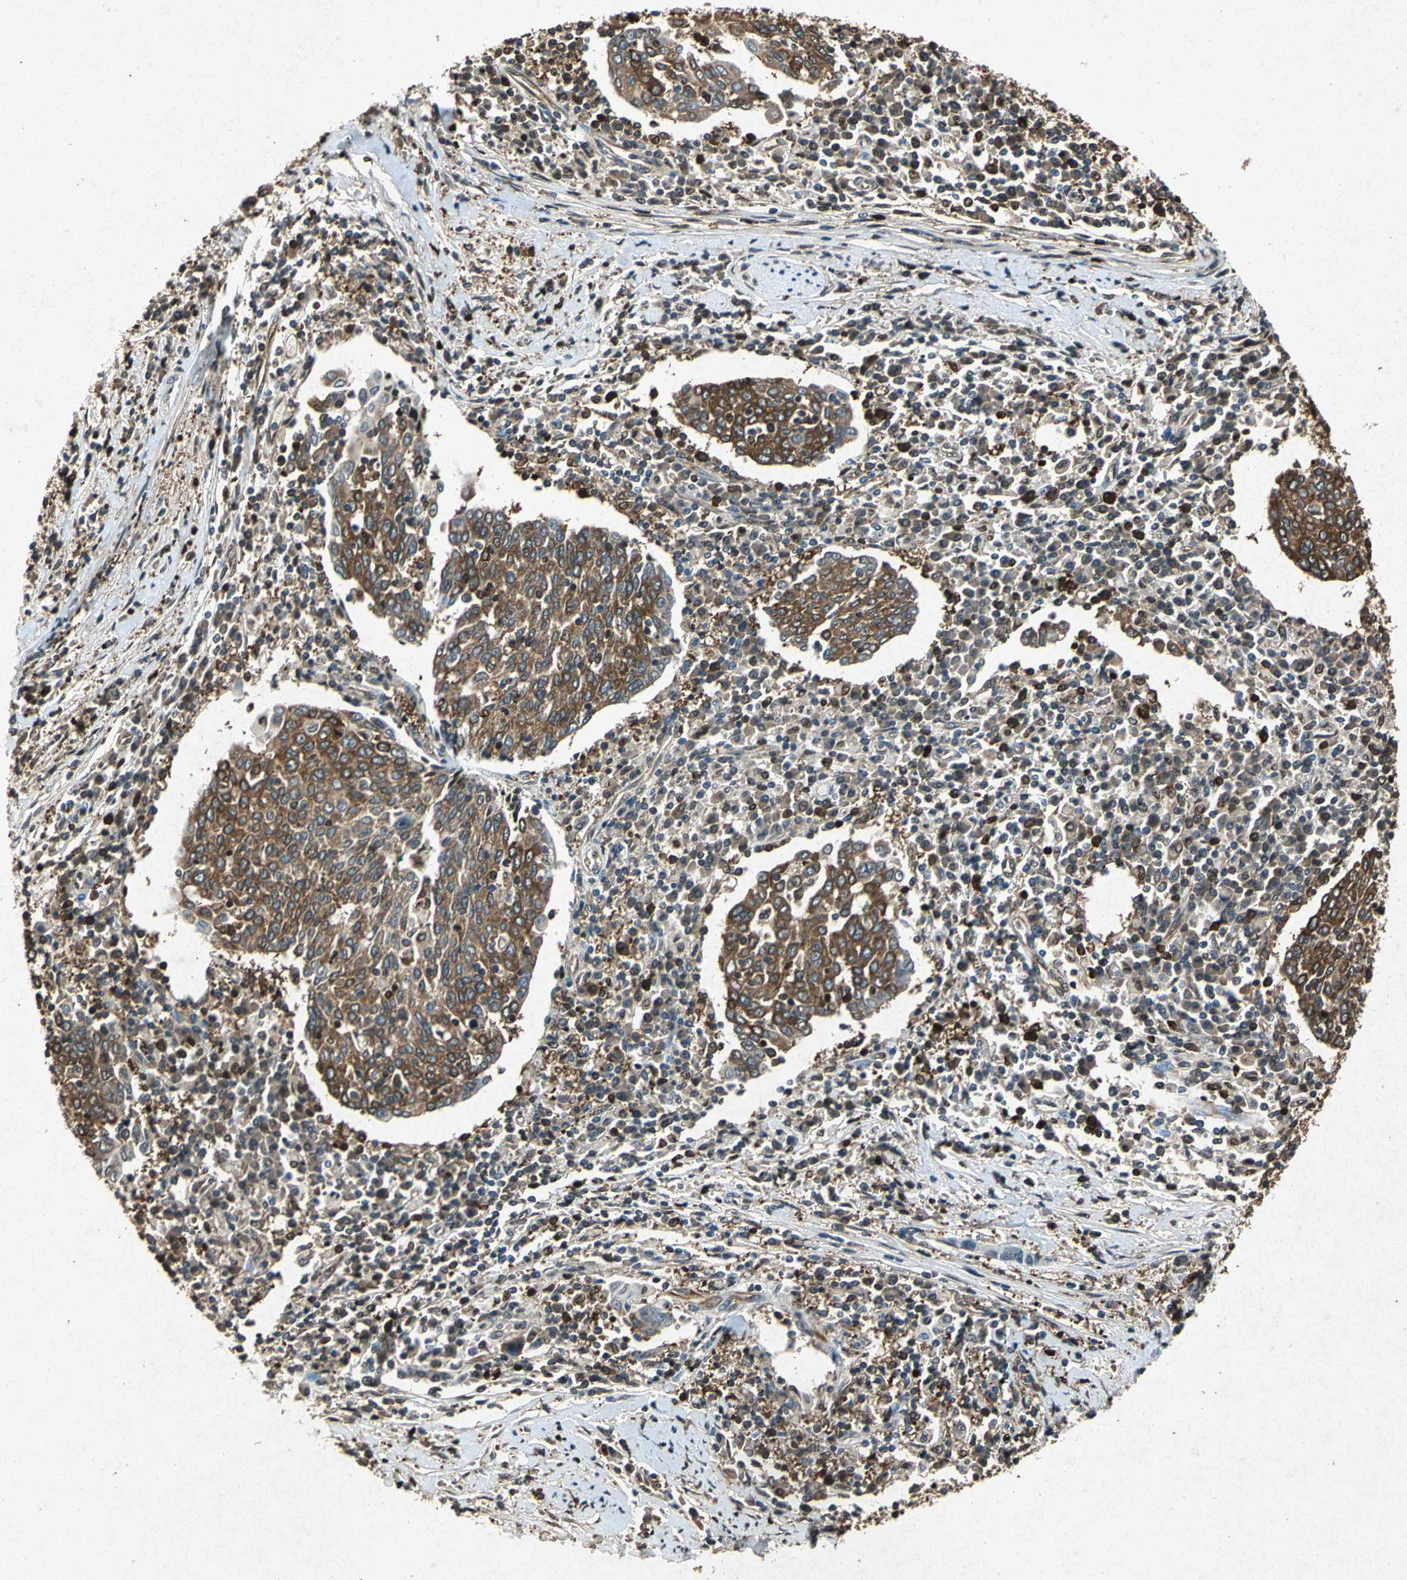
{"staining": {"intensity": "moderate", "quantity": ">75%", "location": "cytoplasmic/membranous"}, "tissue": "cervical cancer", "cell_type": "Tumor cells", "image_type": "cancer", "snomed": [{"axis": "morphology", "description": "Squamous cell carcinoma, NOS"}, {"axis": "topography", "description": "Cervix"}], "caption": "A brown stain shows moderate cytoplasmic/membranous staining of a protein in cervical squamous cell carcinoma tumor cells. The protein of interest is shown in brown color, while the nuclei are stained blue.", "gene": "HSP90AB1", "patient": {"sex": "female", "age": 40}}